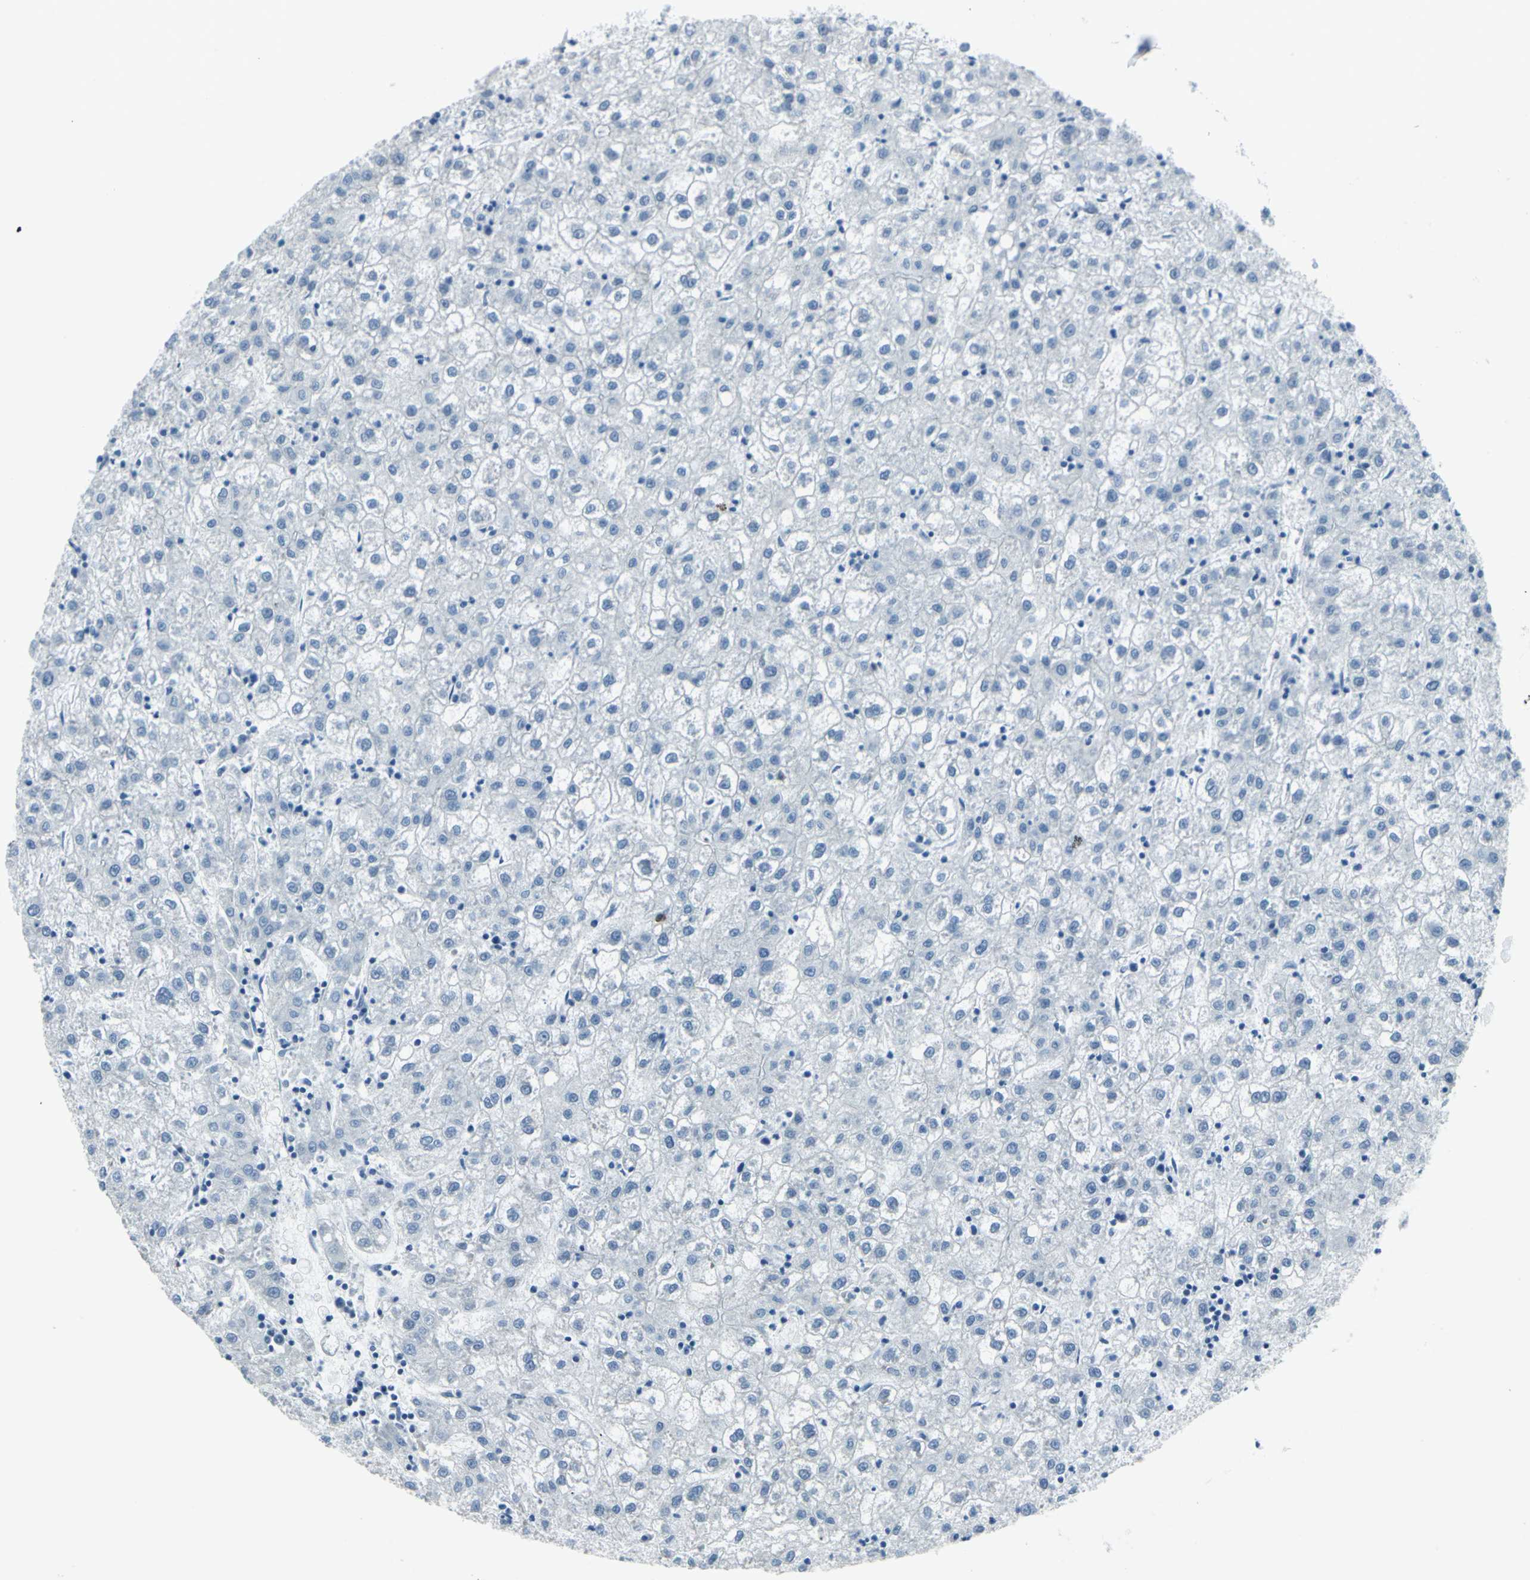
{"staining": {"intensity": "negative", "quantity": "none", "location": "none"}, "tissue": "liver cancer", "cell_type": "Tumor cells", "image_type": "cancer", "snomed": [{"axis": "morphology", "description": "Carcinoma, Hepatocellular, NOS"}, {"axis": "topography", "description": "Liver"}], "caption": "Tumor cells are negative for protein expression in human hepatocellular carcinoma (liver).", "gene": "DNAI2", "patient": {"sex": "male", "age": 72}}